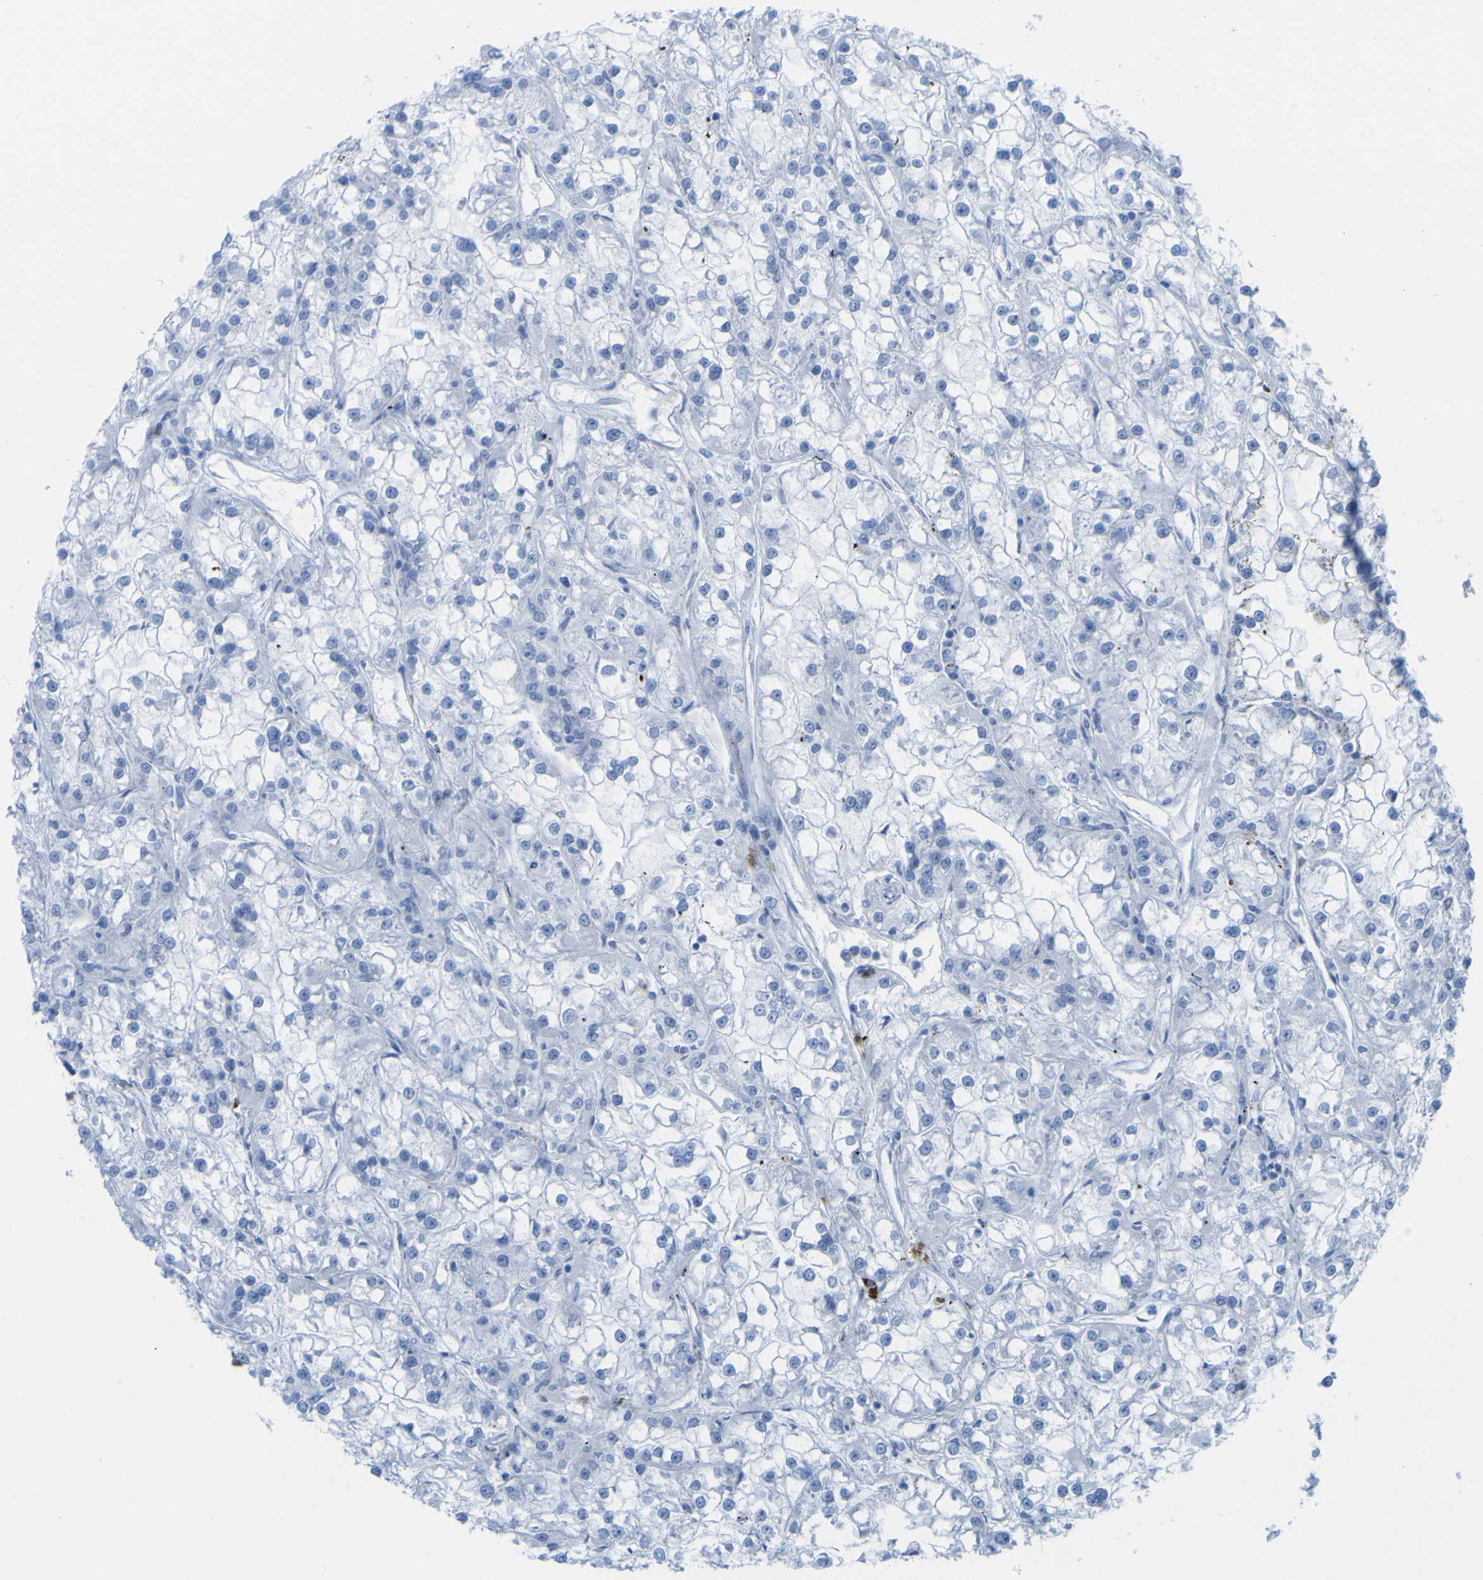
{"staining": {"intensity": "negative", "quantity": "none", "location": "none"}, "tissue": "renal cancer", "cell_type": "Tumor cells", "image_type": "cancer", "snomed": [{"axis": "morphology", "description": "Adenocarcinoma, NOS"}, {"axis": "topography", "description": "Kidney"}], "caption": "This is a photomicrograph of immunohistochemistry staining of adenocarcinoma (renal), which shows no positivity in tumor cells. Brightfield microscopy of IHC stained with DAB (brown) and hematoxylin (blue), captured at high magnification.", "gene": "PLD3", "patient": {"sex": "female", "age": 52}}